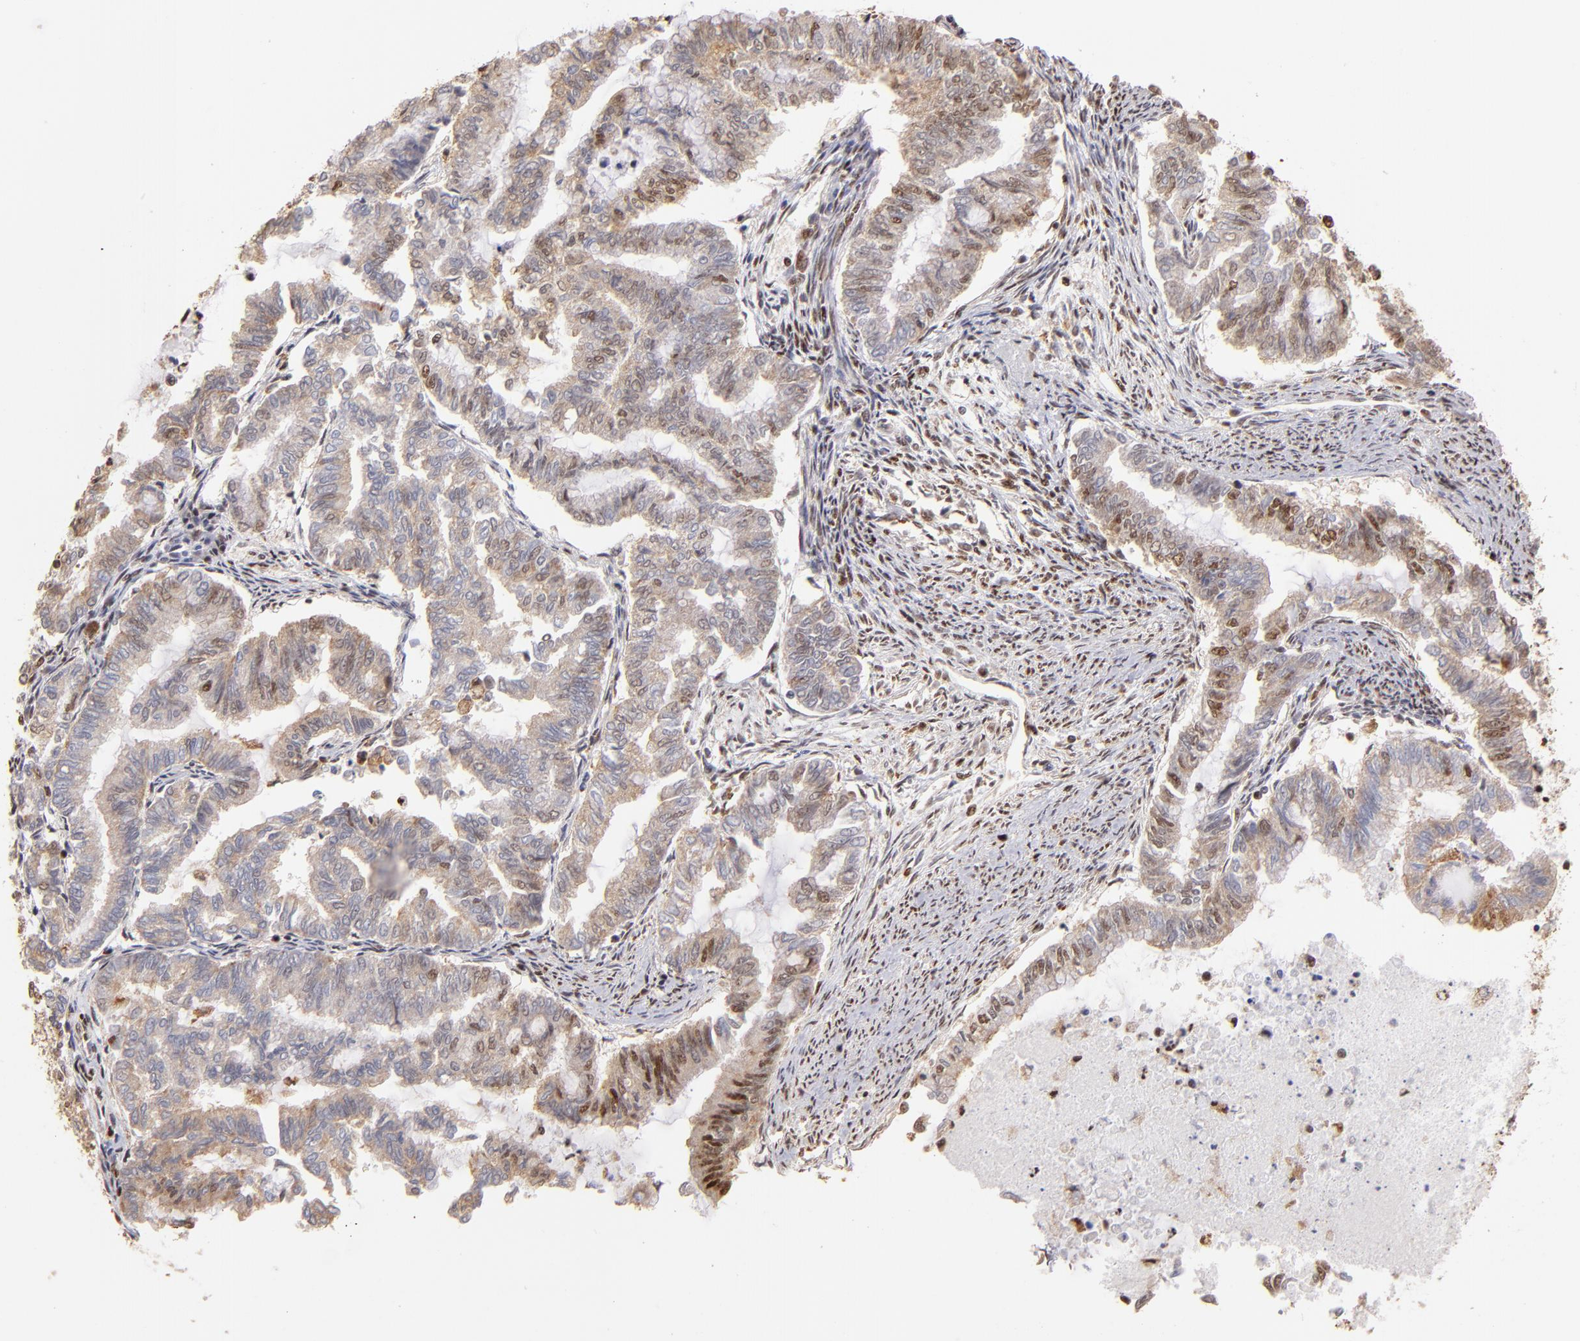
{"staining": {"intensity": "weak", "quantity": ">75%", "location": "cytoplasmic/membranous"}, "tissue": "endometrial cancer", "cell_type": "Tumor cells", "image_type": "cancer", "snomed": [{"axis": "morphology", "description": "Adenocarcinoma, NOS"}, {"axis": "topography", "description": "Endometrium"}], "caption": "DAB (3,3'-diaminobenzidine) immunohistochemical staining of endometrial cancer (adenocarcinoma) exhibits weak cytoplasmic/membranous protein staining in approximately >75% of tumor cells.", "gene": "SP1", "patient": {"sex": "female", "age": 79}}